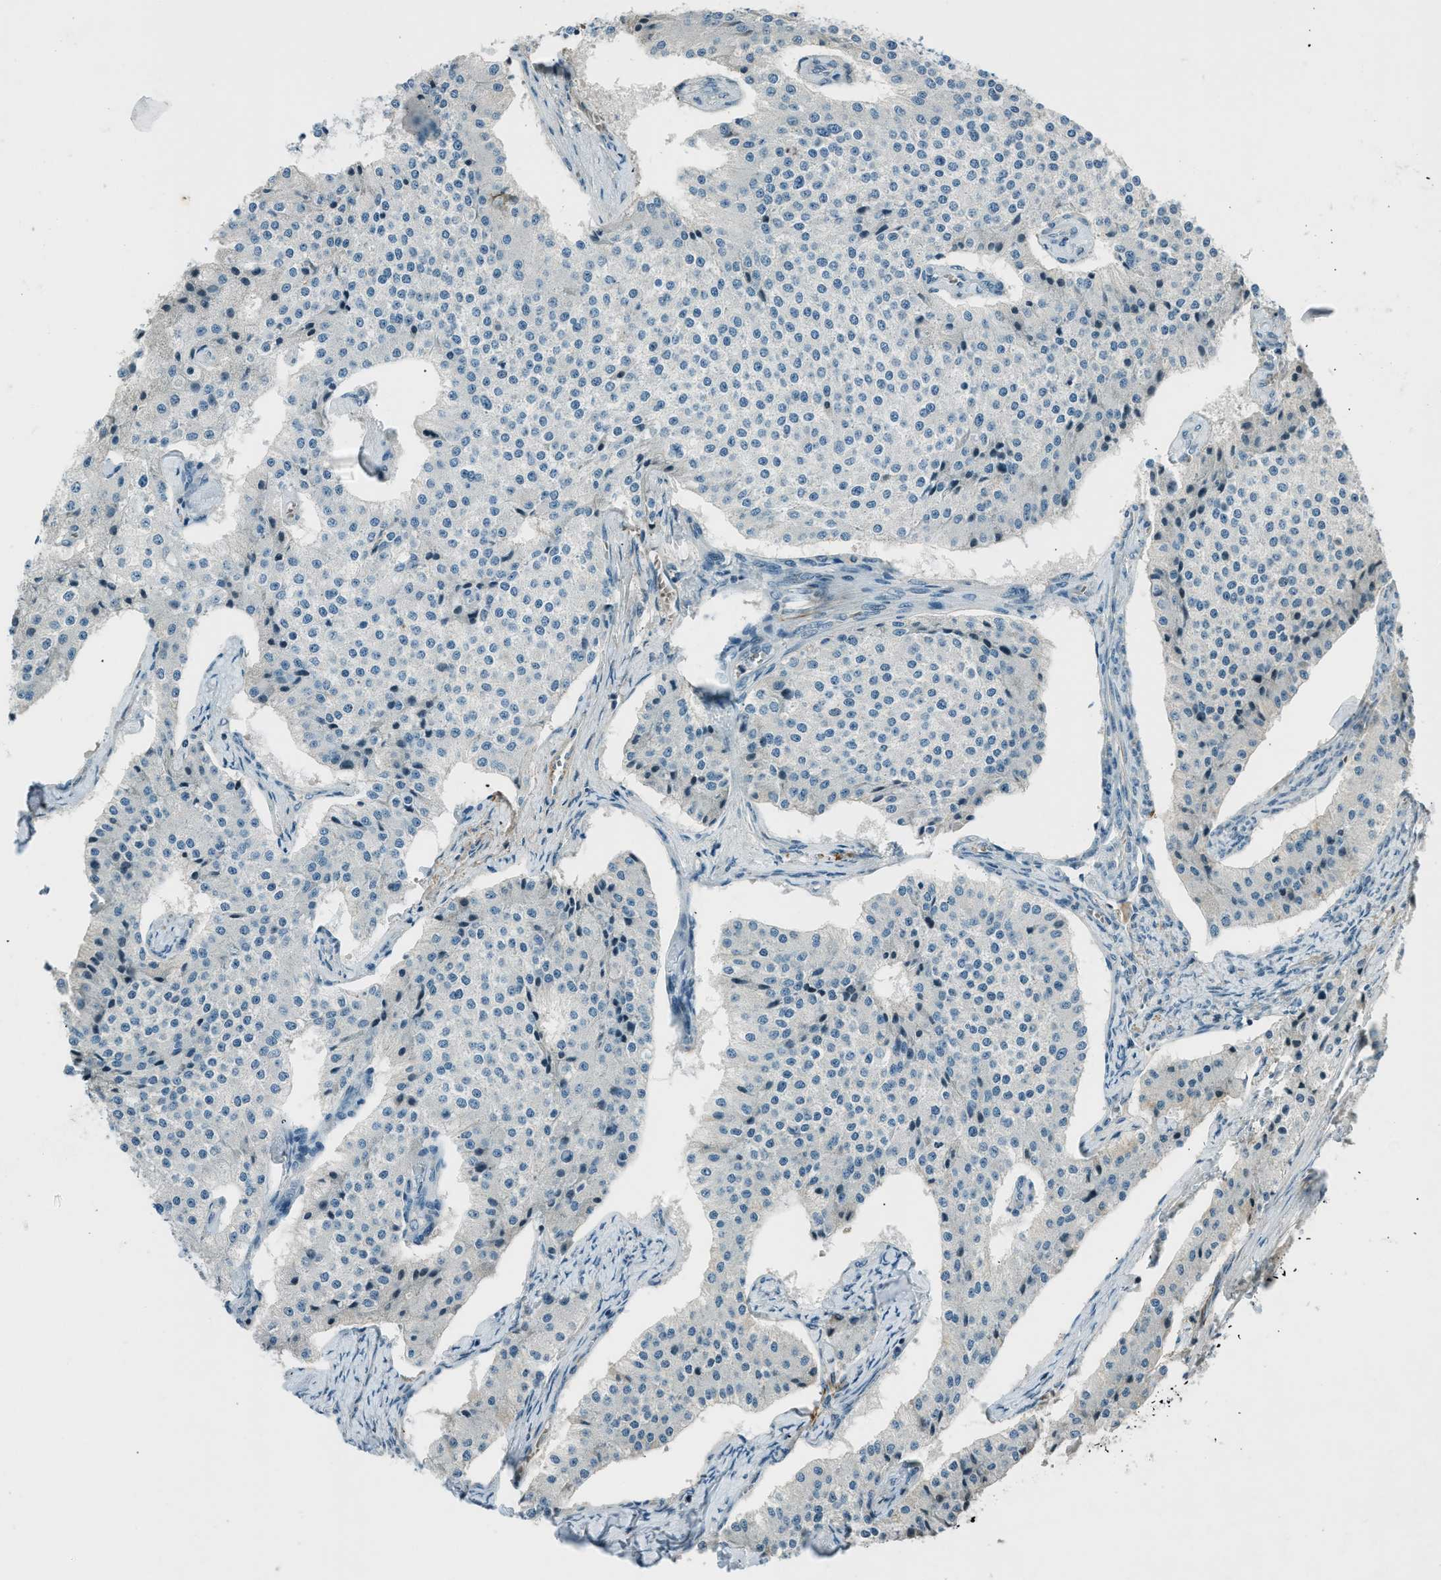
{"staining": {"intensity": "negative", "quantity": "none", "location": "none"}, "tissue": "carcinoid", "cell_type": "Tumor cells", "image_type": "cancer", "snomed": [{"axis": "morphology", "description": "Carcinoid, malignant, NOS"}, {"axis": "topography", "description": "Colon"}], "caption": "Immunohistochemistry photomicrograph of neoplastic tissue: human malignant carcinoid stained with DAB (3,3'-diaminobenzidine) shows no significant protein expression in tumor cells.", "gene": "FBLN2", "patient": {"sex": "female", "age": 52}}